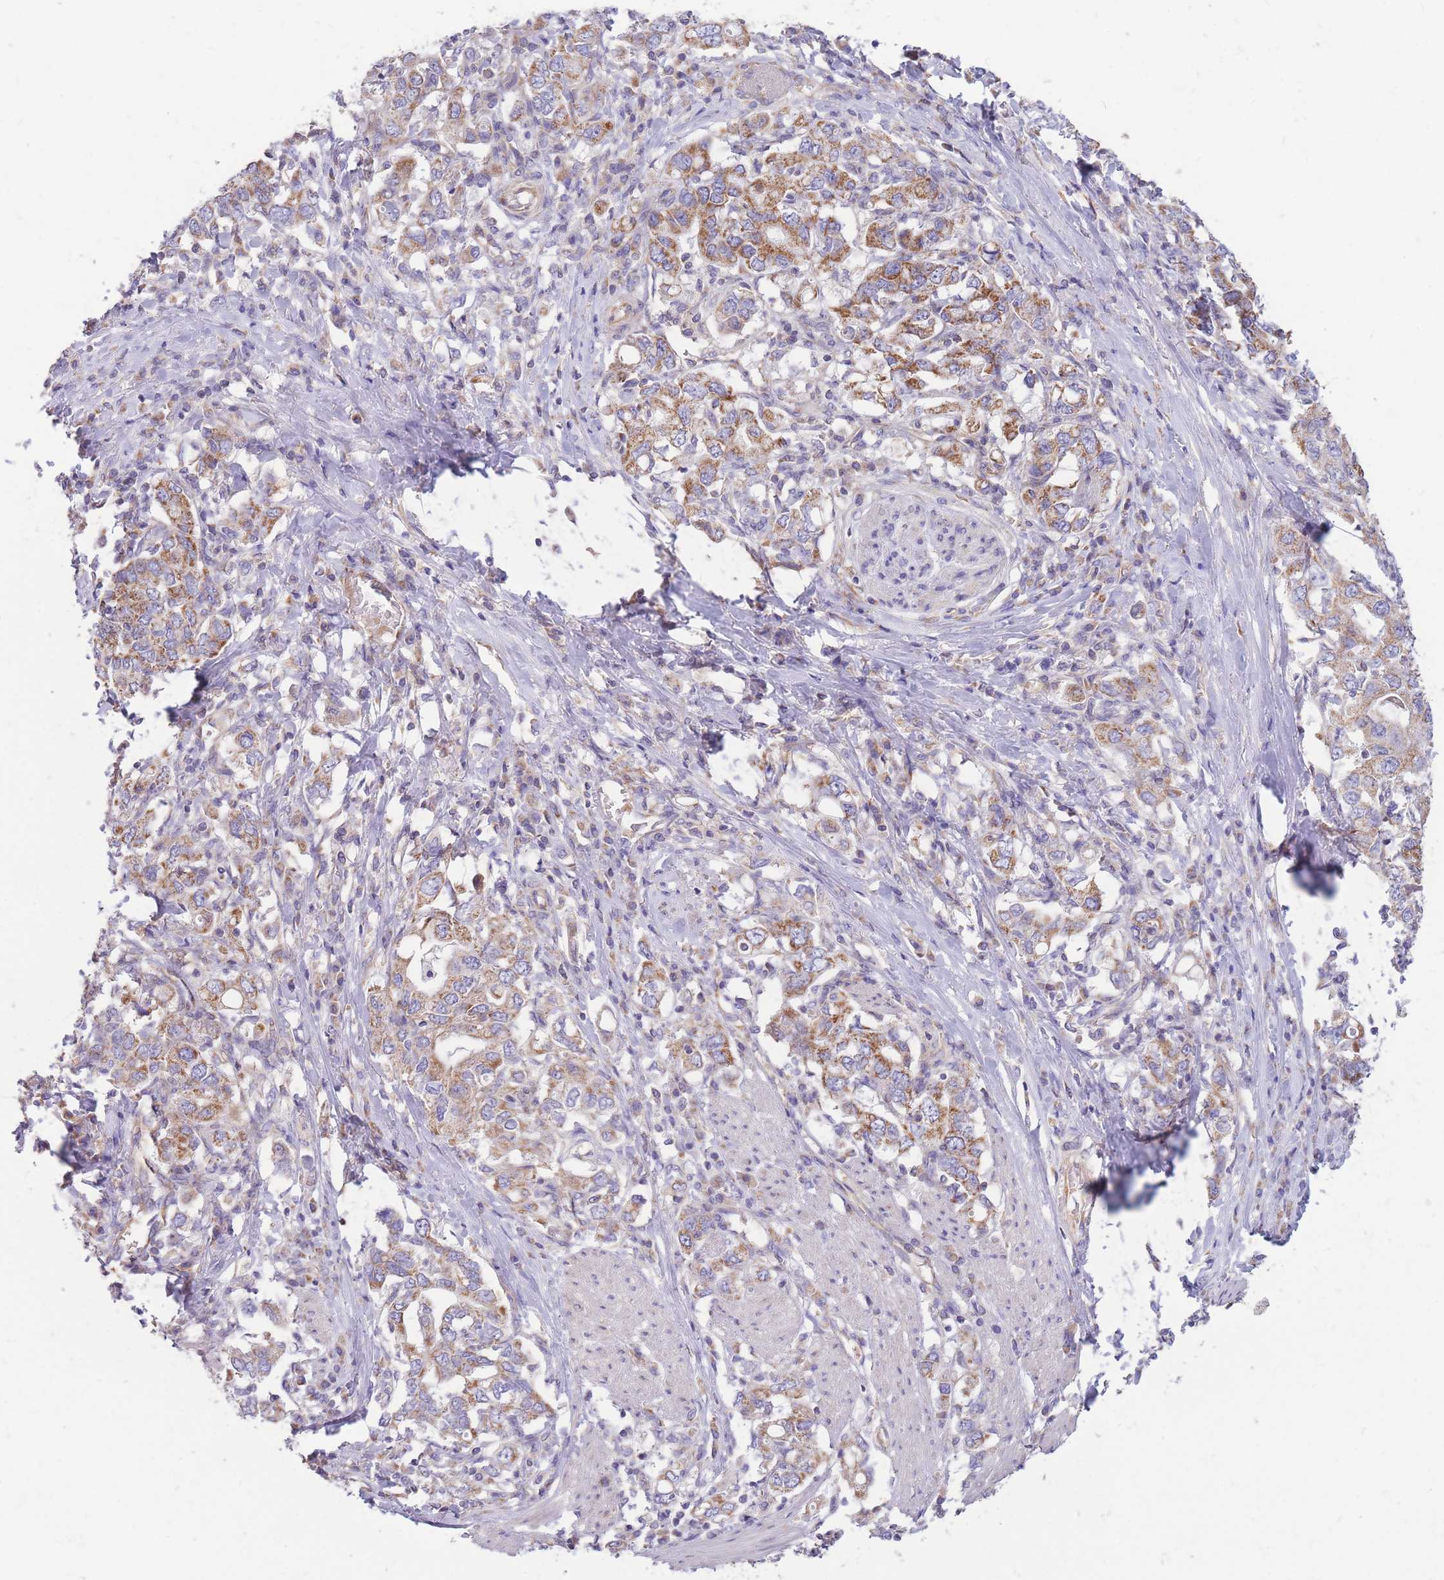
{"staining": {"intensity": "moderate", "quantity": ">75%", "location": "cytoplasmic/membranous"}, "tissue": "stomach cancer", "cell_type": "Tumor cells", "image_type": "cancer", "snomed": [{"axis": "morphology", "description": "Adenocarcinoma, NOS"}, {"axis": "topography", "description": "Stomach, upper"}, {"axis": "topography", "description": "Stomach"}], "caption": "Approximately >75% of tumor cells in human stomach cancer reveal moderate cytoplasmic/membranous protein positivity as visualized by brown immunohistochemical staining.", "gene": "MRPS9", "patient": {"sex": "male", "age": 62}}